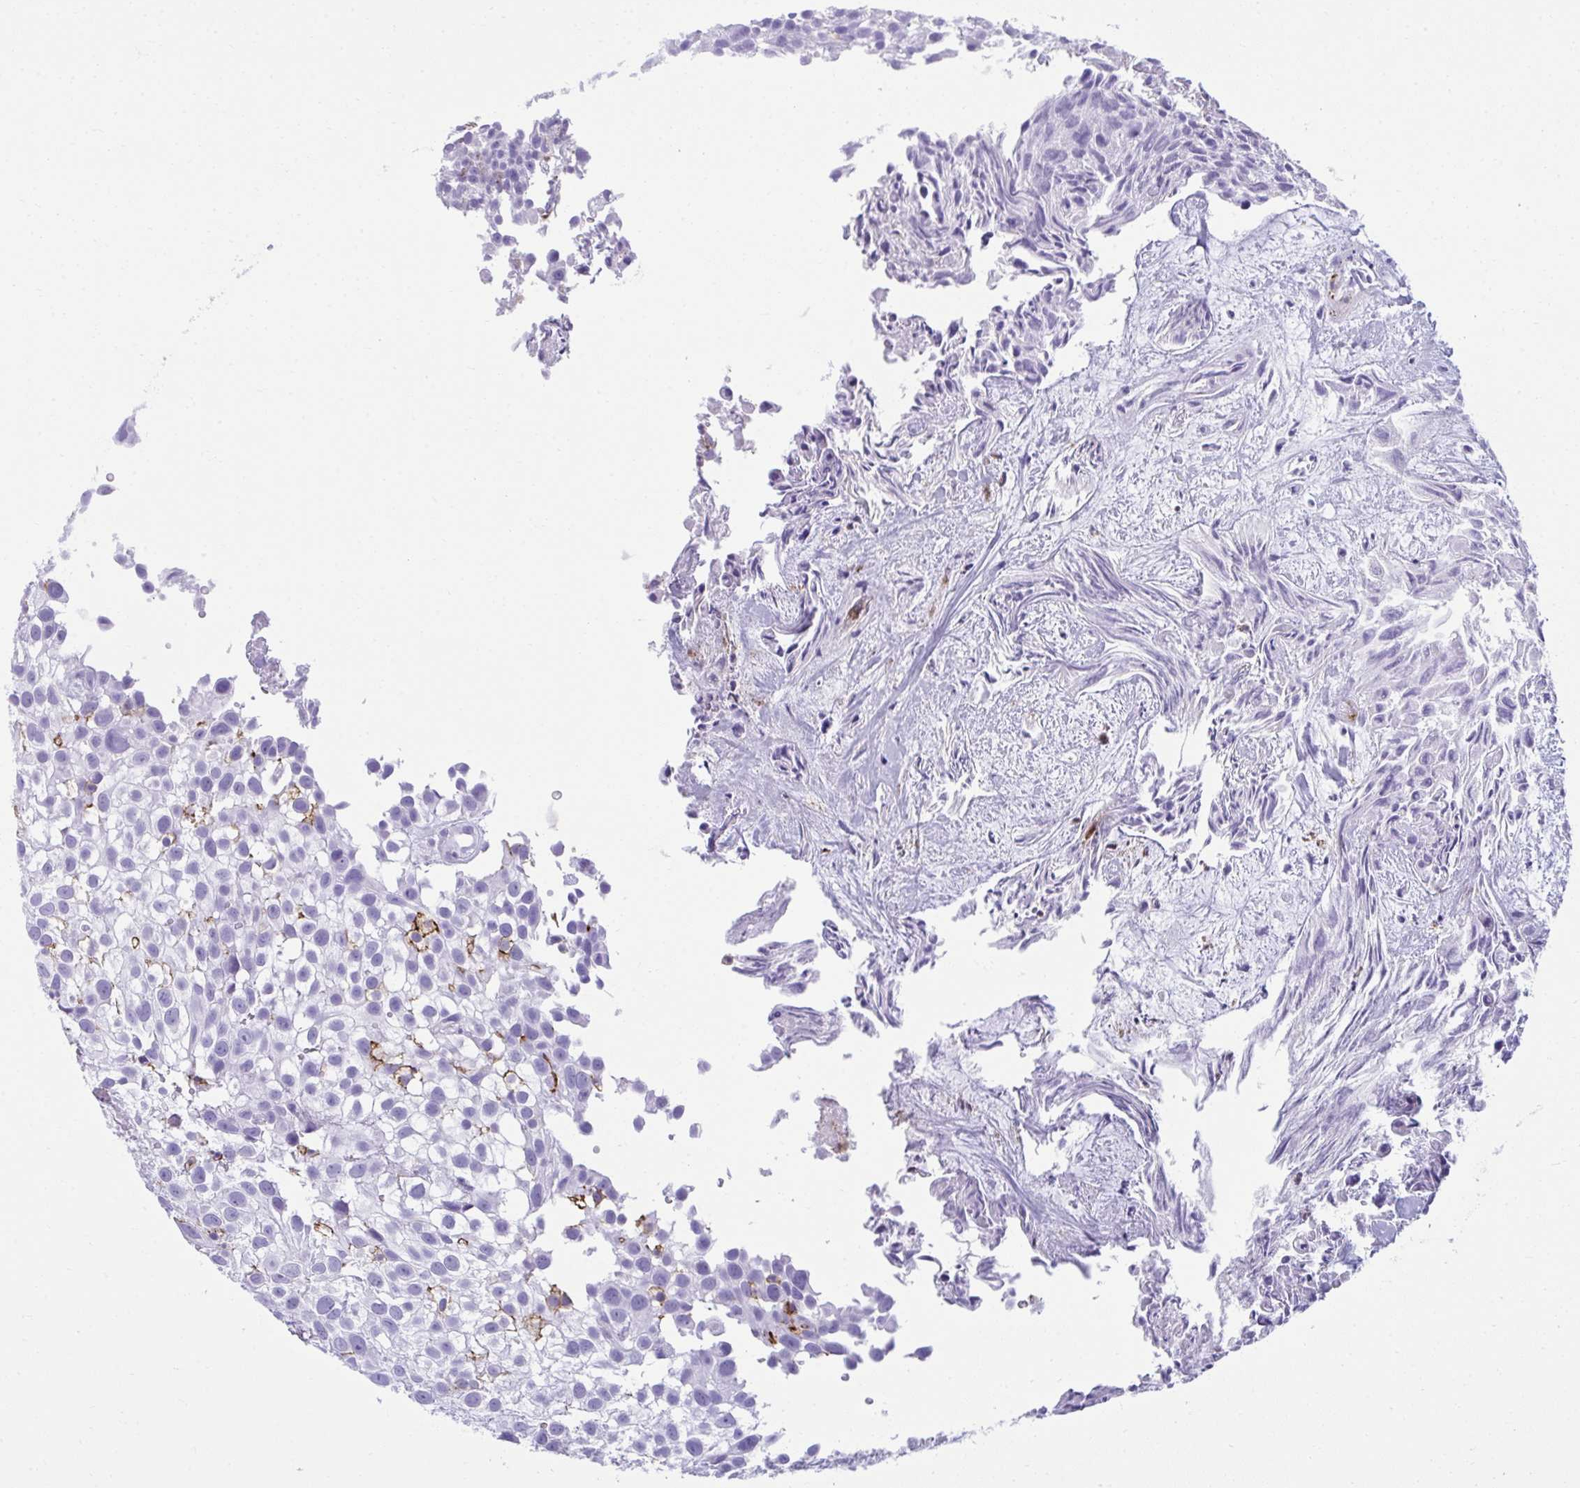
{"staining": {"intensity": "negative", "quantity": "none", "location": "none"}, "tissue": "urothelial cancer", "cell_type": "Tumor cells", "image_type": "cancer", "snomed": [{"axis": "morphology", "description": "Urothelial carcinoma, High grade"}, {"axis": "topography", "description": "Urinary bladder"}], "caption": "The photomicrograph reveals no staining of tumor cells in urothelial cancer. (DAB (3,3'-diaminobenzidine) immunohistochemistry visualized using brightfield microscopy, high magnification).", "gene": "SPN", "patient": {"sex": "male", "age": 56}}